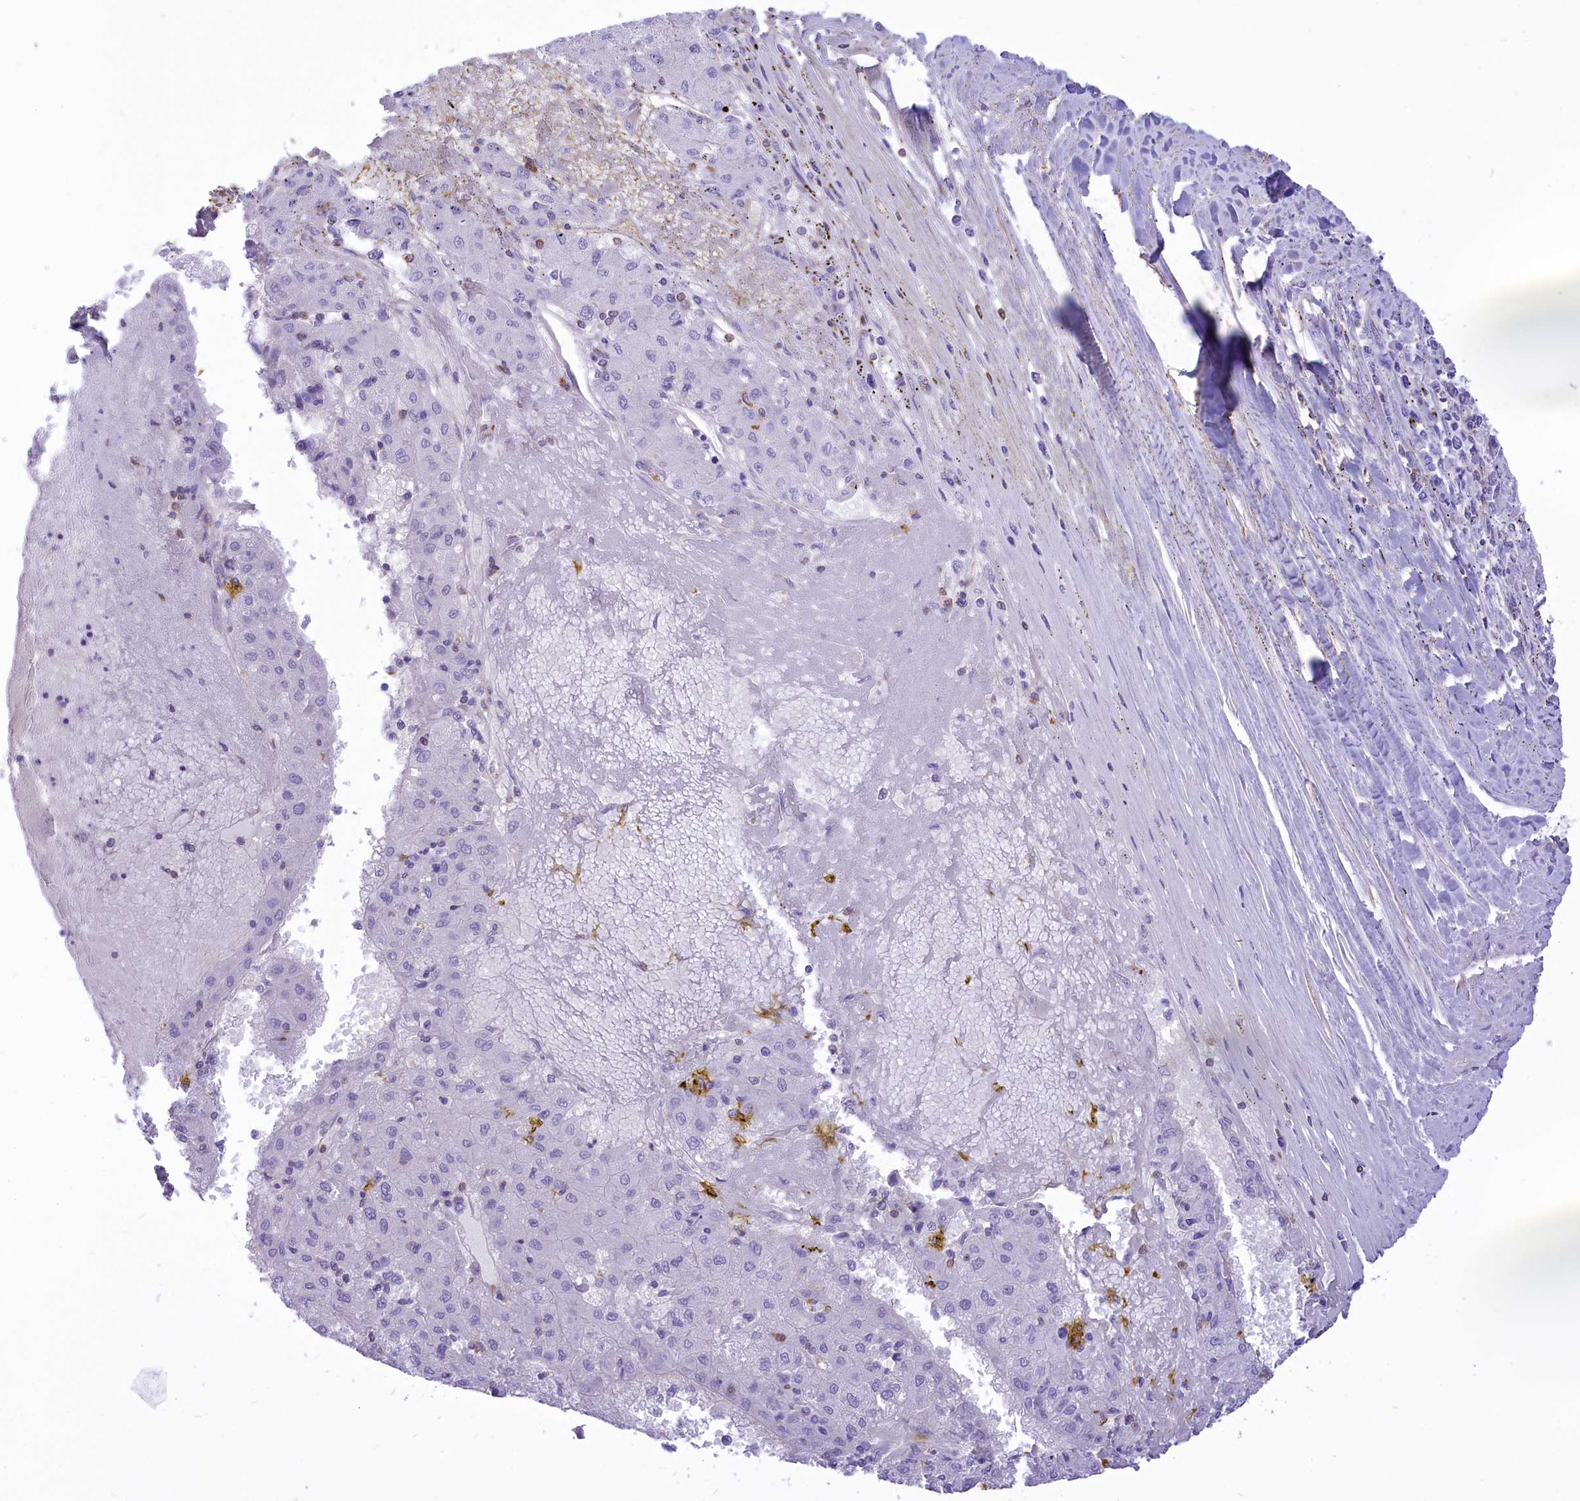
{"staining": {"intensity": "negative", "quantity": "none", "location": "none"}, "tissue": "liver cancer", "cell_type": "Tumor cells", "image_type": "cancer", "snomed": [{"axis": "morphology", "description": "Carcinoma, Hepatocellular, NOS"}, {"axis": "topography", "description": "Liver"}], "caption": "Tumor cells show no significant protein expression in liver cancer (hepatocellular carcinoma).", "gene": "SEPTIN9", "patient": {"sex": "male", "age": 72}}